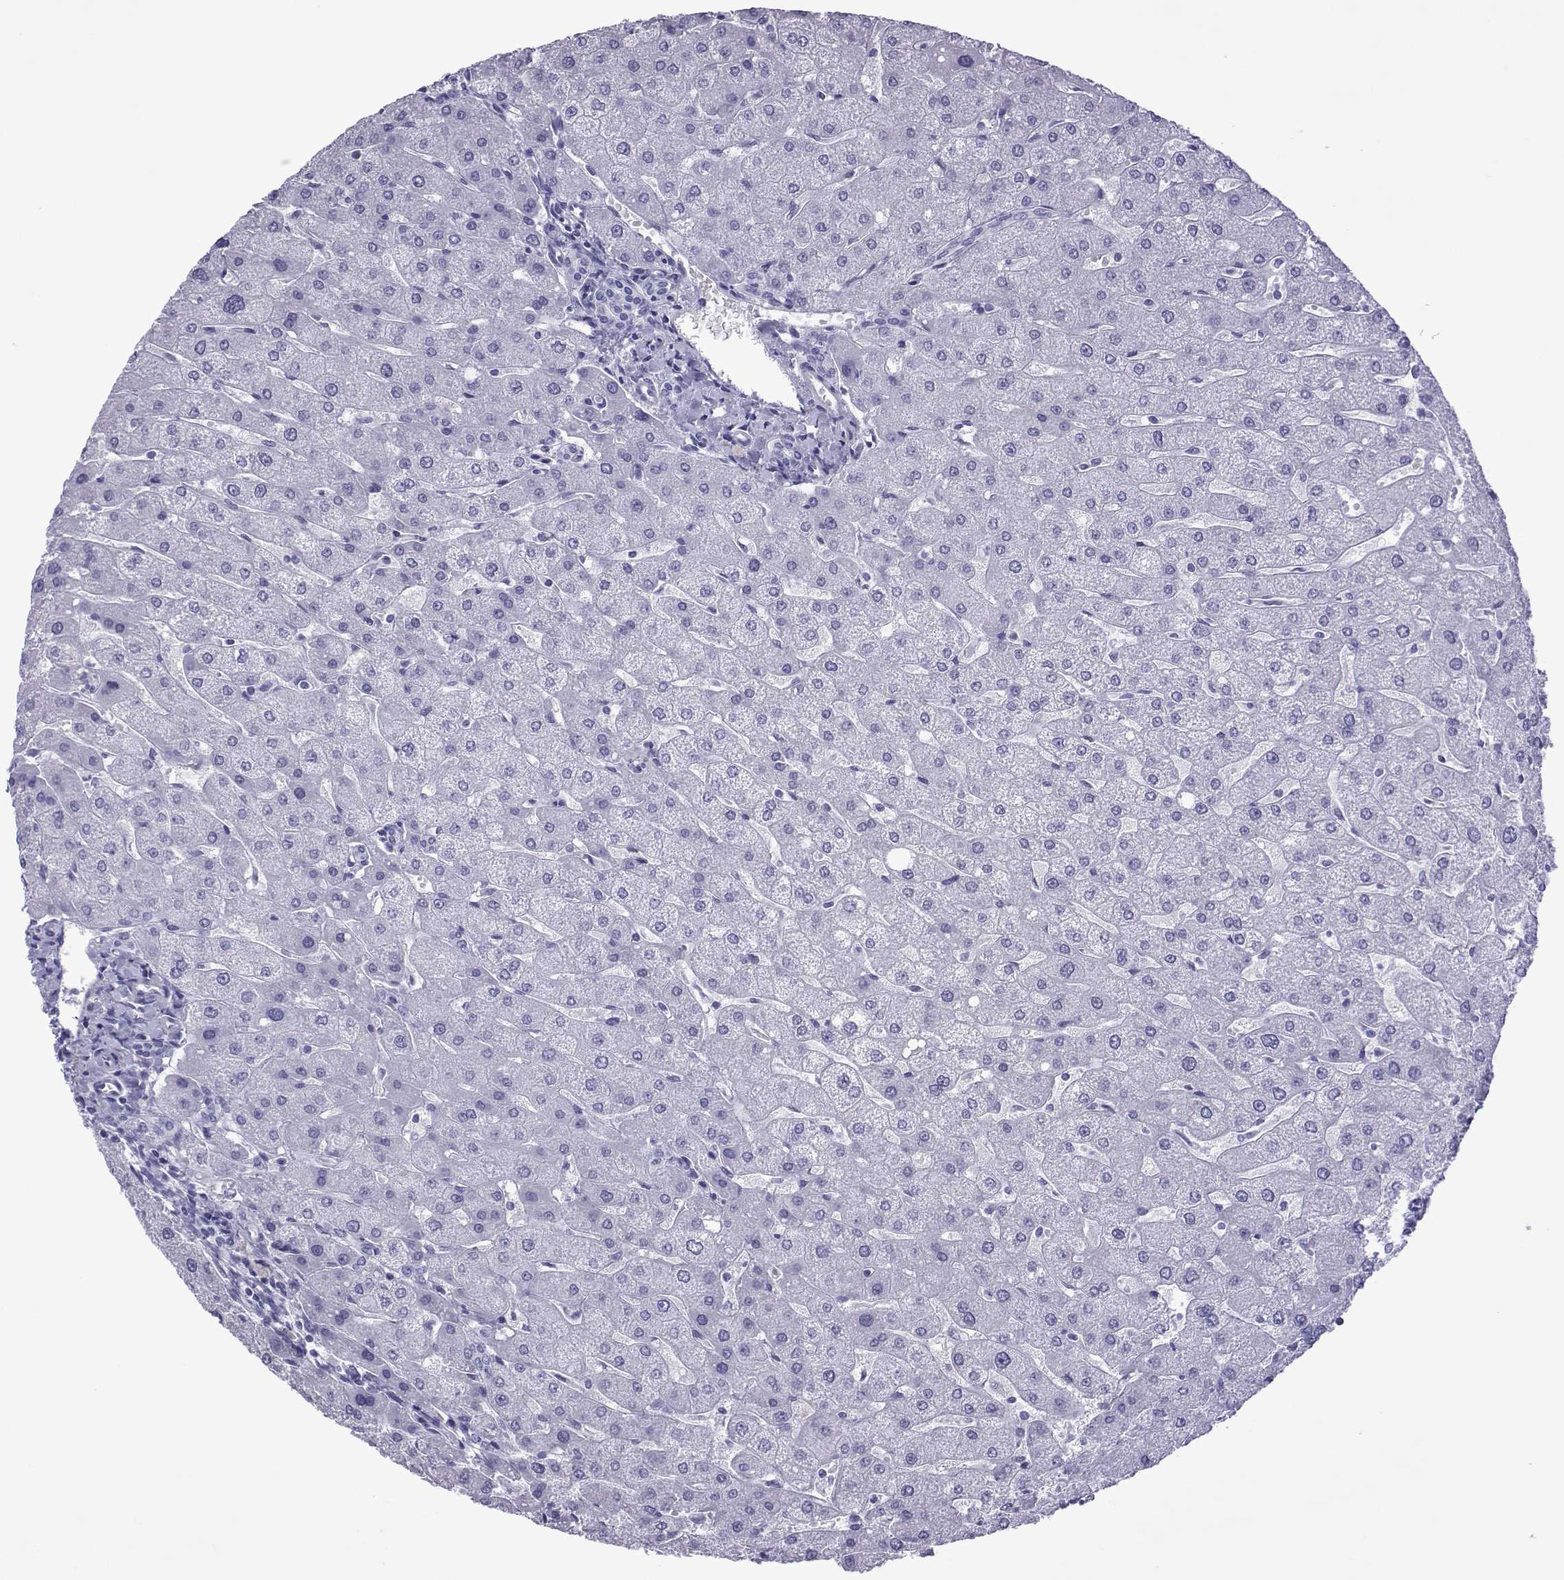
{"staining": {"intensity": "negative", "quantity": "none", "location": "none"}, "tissue": "liver", "cell_type": "Cholangiocytes", "image_type": "normal", "snomed": [{"axis": "morphology", "description": "Normal tissue, NOS"}, {"axis": "topography", "description": "Liver"}], "caption": "DAB (3,3'-diaminobenzidine) immunohistochemical staining of normal liver reveals no significant expression in cholangiocytes.", "gene": "SPANXA1", "patient": {"sex": "male", "age": 67}}